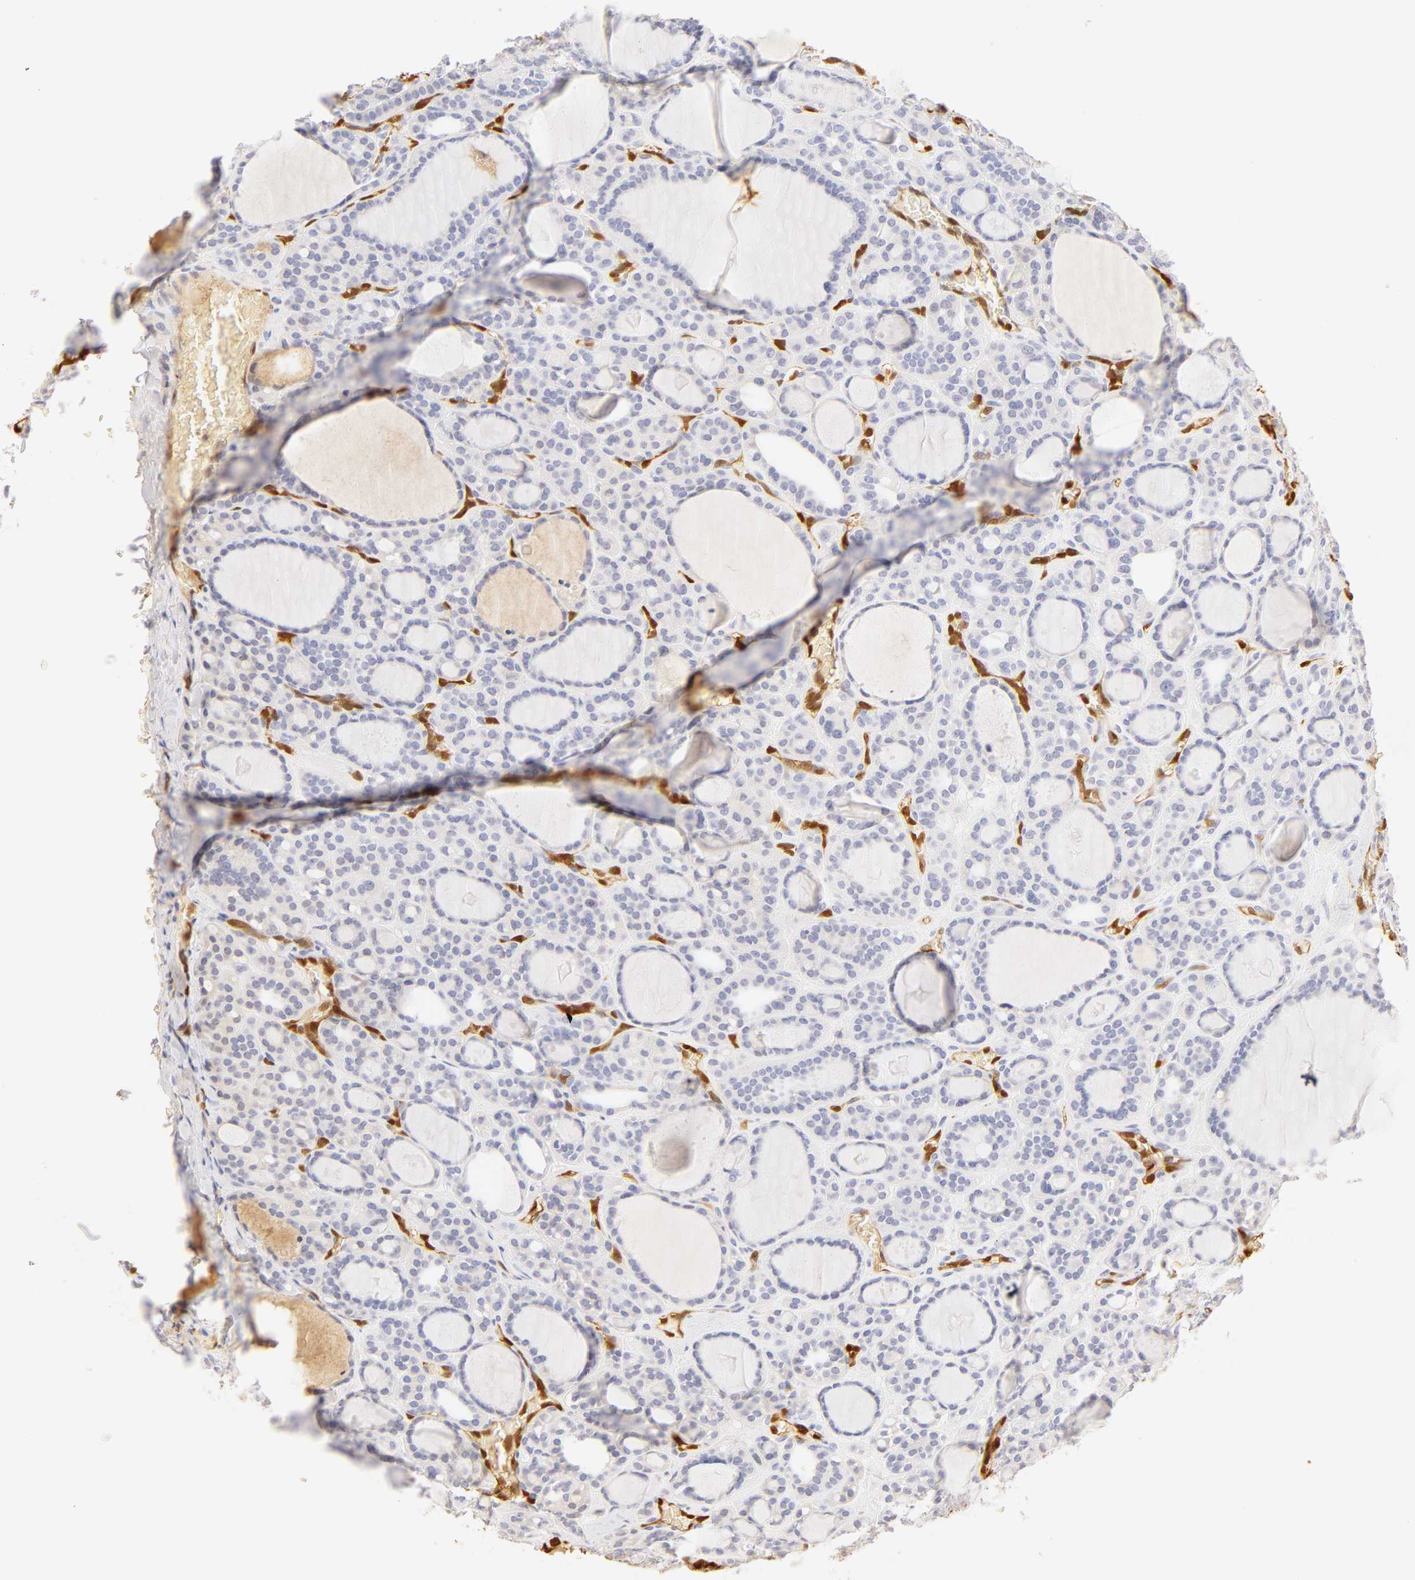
{"staining": {"intensity": "negative", "quantity": "none", "location": "none"}, "tissue": "thyroid cancer", "cell_type": "Tumor cells", "image_type": "cancer", "snomed": [{"axis": "morphology", "description": "Follicular adenoma carcinoma, NOS"}, {"axis": "topography", "description": "Thyroid gland"}], "caption": "IHC image of thyroid follicular adenoma carcinoma stained for a protein (brown), which exhibits no expression in tumor cells.", "gene": "CA2", "patient": {"sex": "female", "age": 71}}